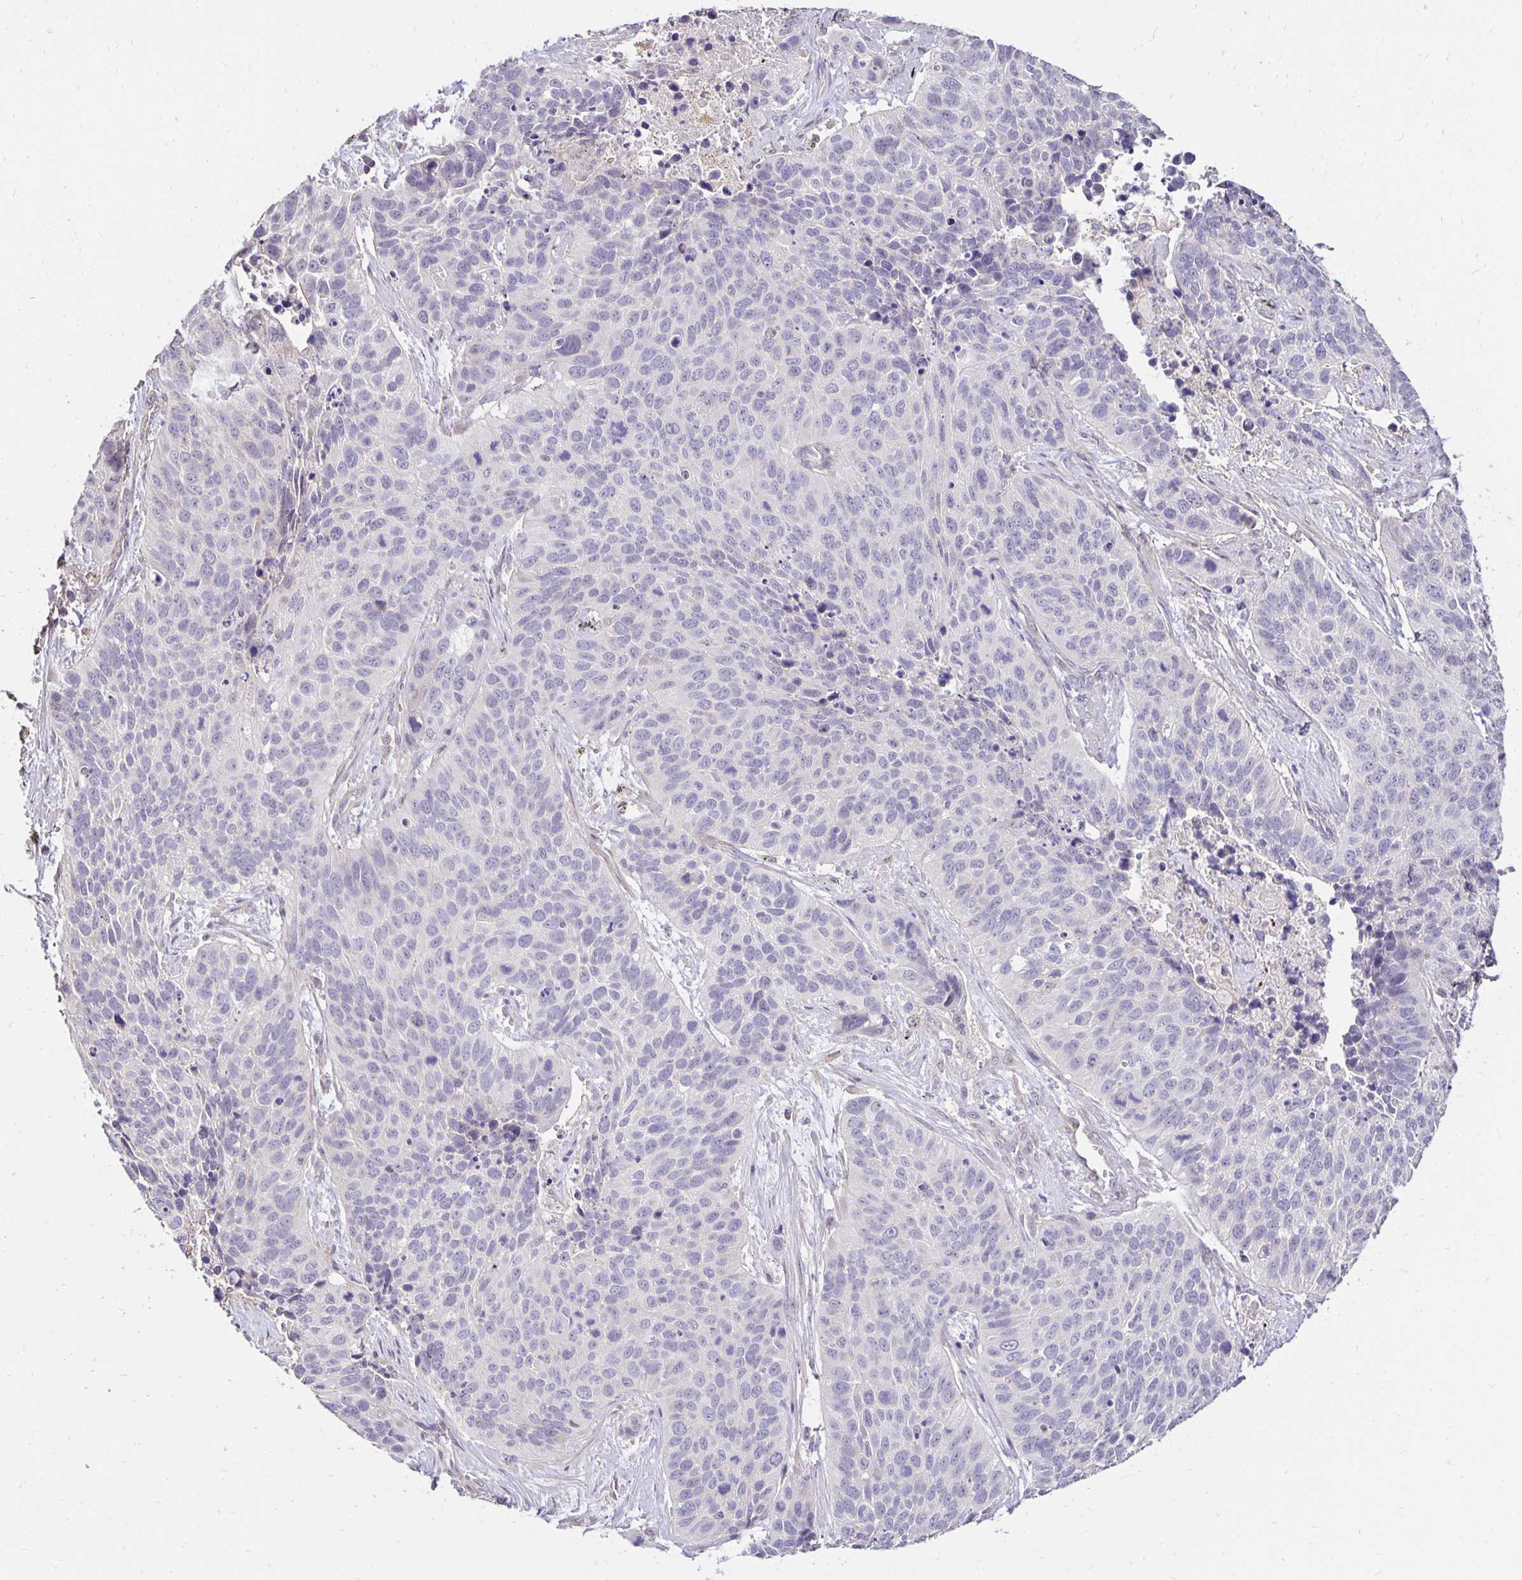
{"staining": {"intensity": "negative", "quantity": "none", "location": "none"}, "tissue": "lung cancer", "cell_type": "Tumor cells", "image_type": "cancer", "snomed": [{"axis": "morphology", "description": "Squamous cell carcinoma, NOS"}, {"axis": "topography", "description": "Lung"}], "caption": "High power microscopy image of an IHC photomicrograph of lung squamous cell carcinoma, revealing no significant expression in tumor cells.", "gene": "PNPLA3", "patient": {"sex": "male", "age": 62}}